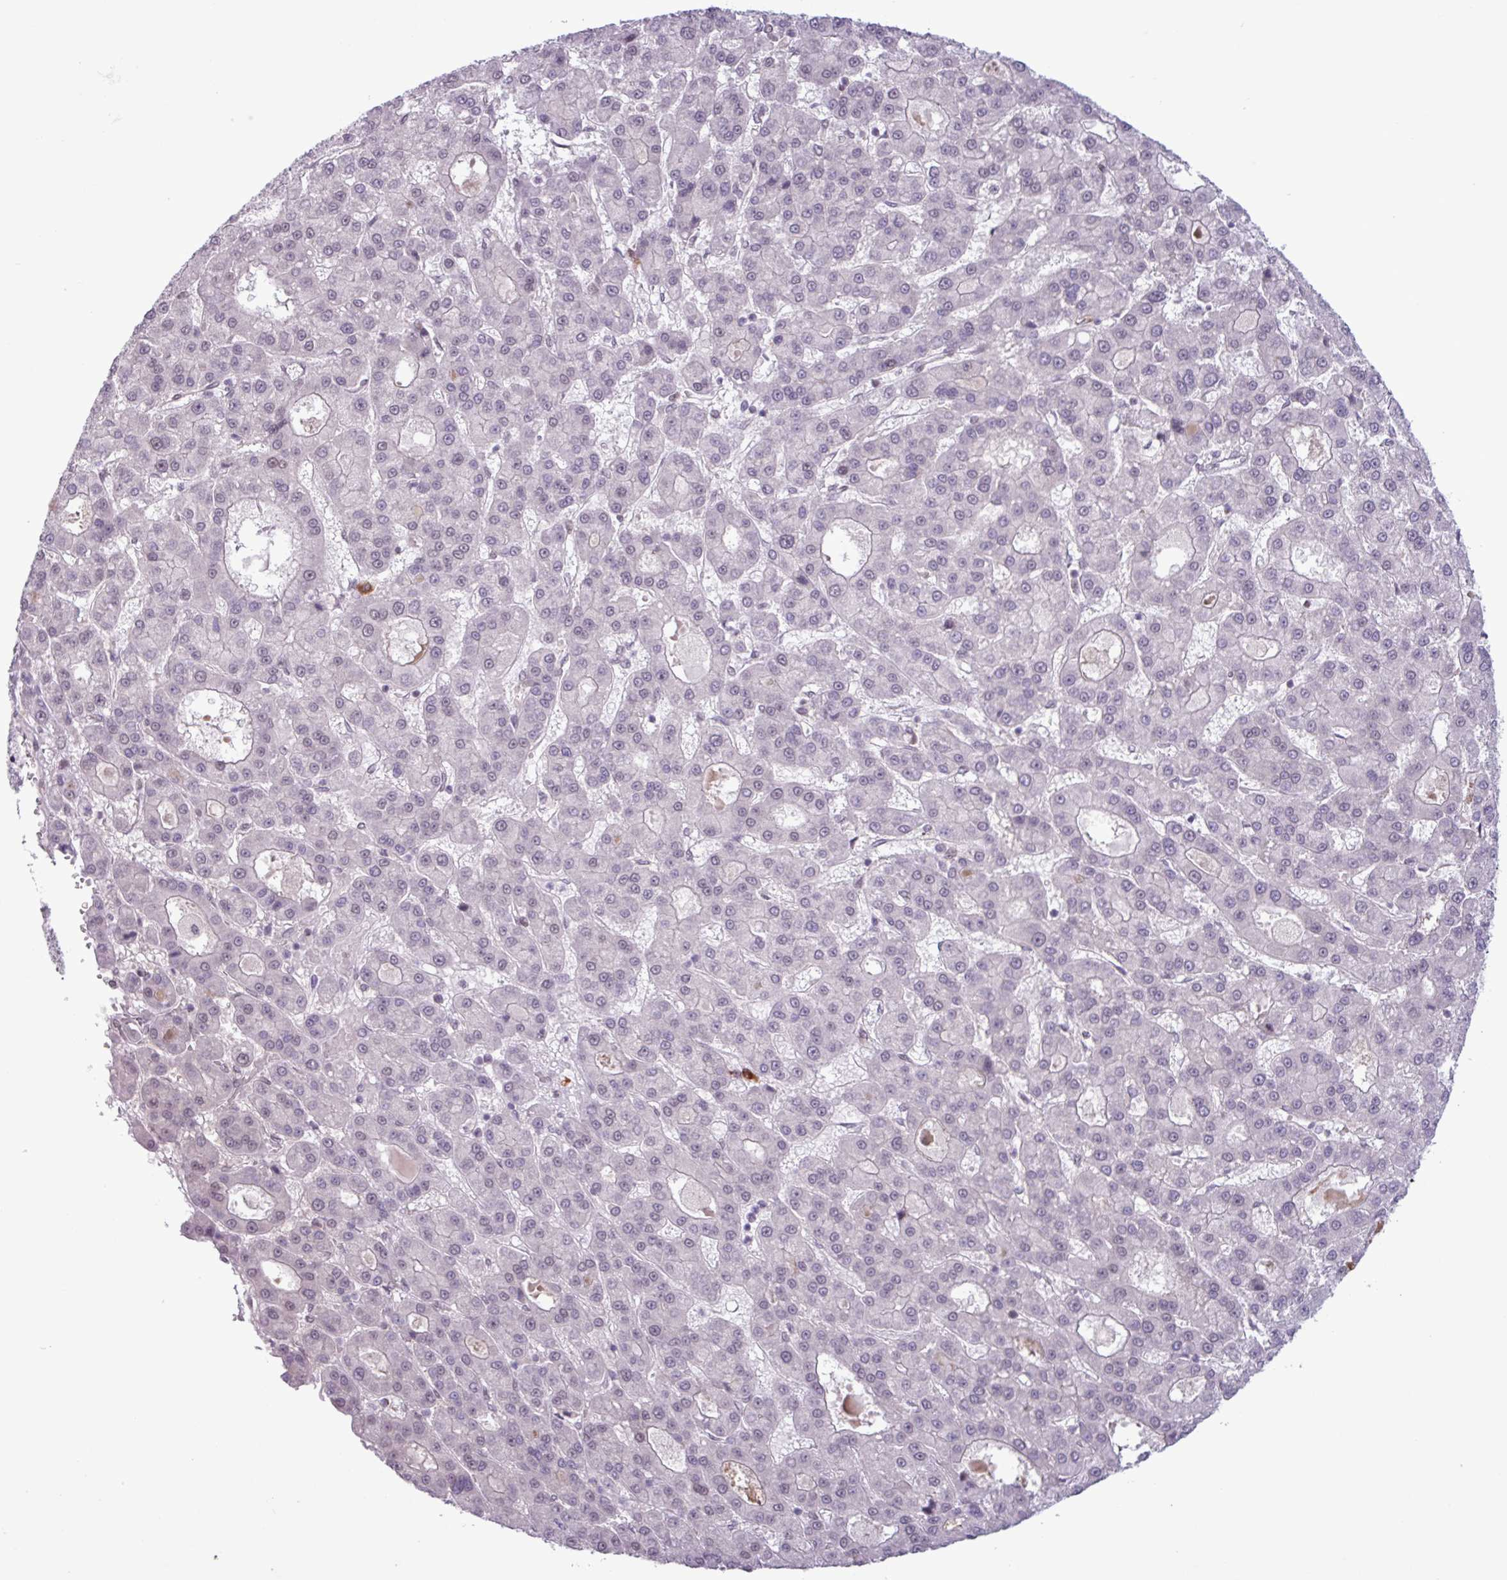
{"staining": {"intensity": "negative", "quantity": "none", "location": "none"}, "tissue": "liver cancer", "cell_type": "Tumor cells", "image_type": "cancer", "snomed": [{"axis": "morphology", "description": "Carcinoma, Hepatocellular, NOS"}, {"axis": "topography", "description": "Liver"}], "caption": "An immunohistochemistry micrograph of liver cancer (hepatocellular carcinoma) is shown. There is no staining in tumor cells of liver cancer (hepatocellular carcinoma).", "gene": "NOTCH2", "patient": {"sex": "male", "age": 70}}